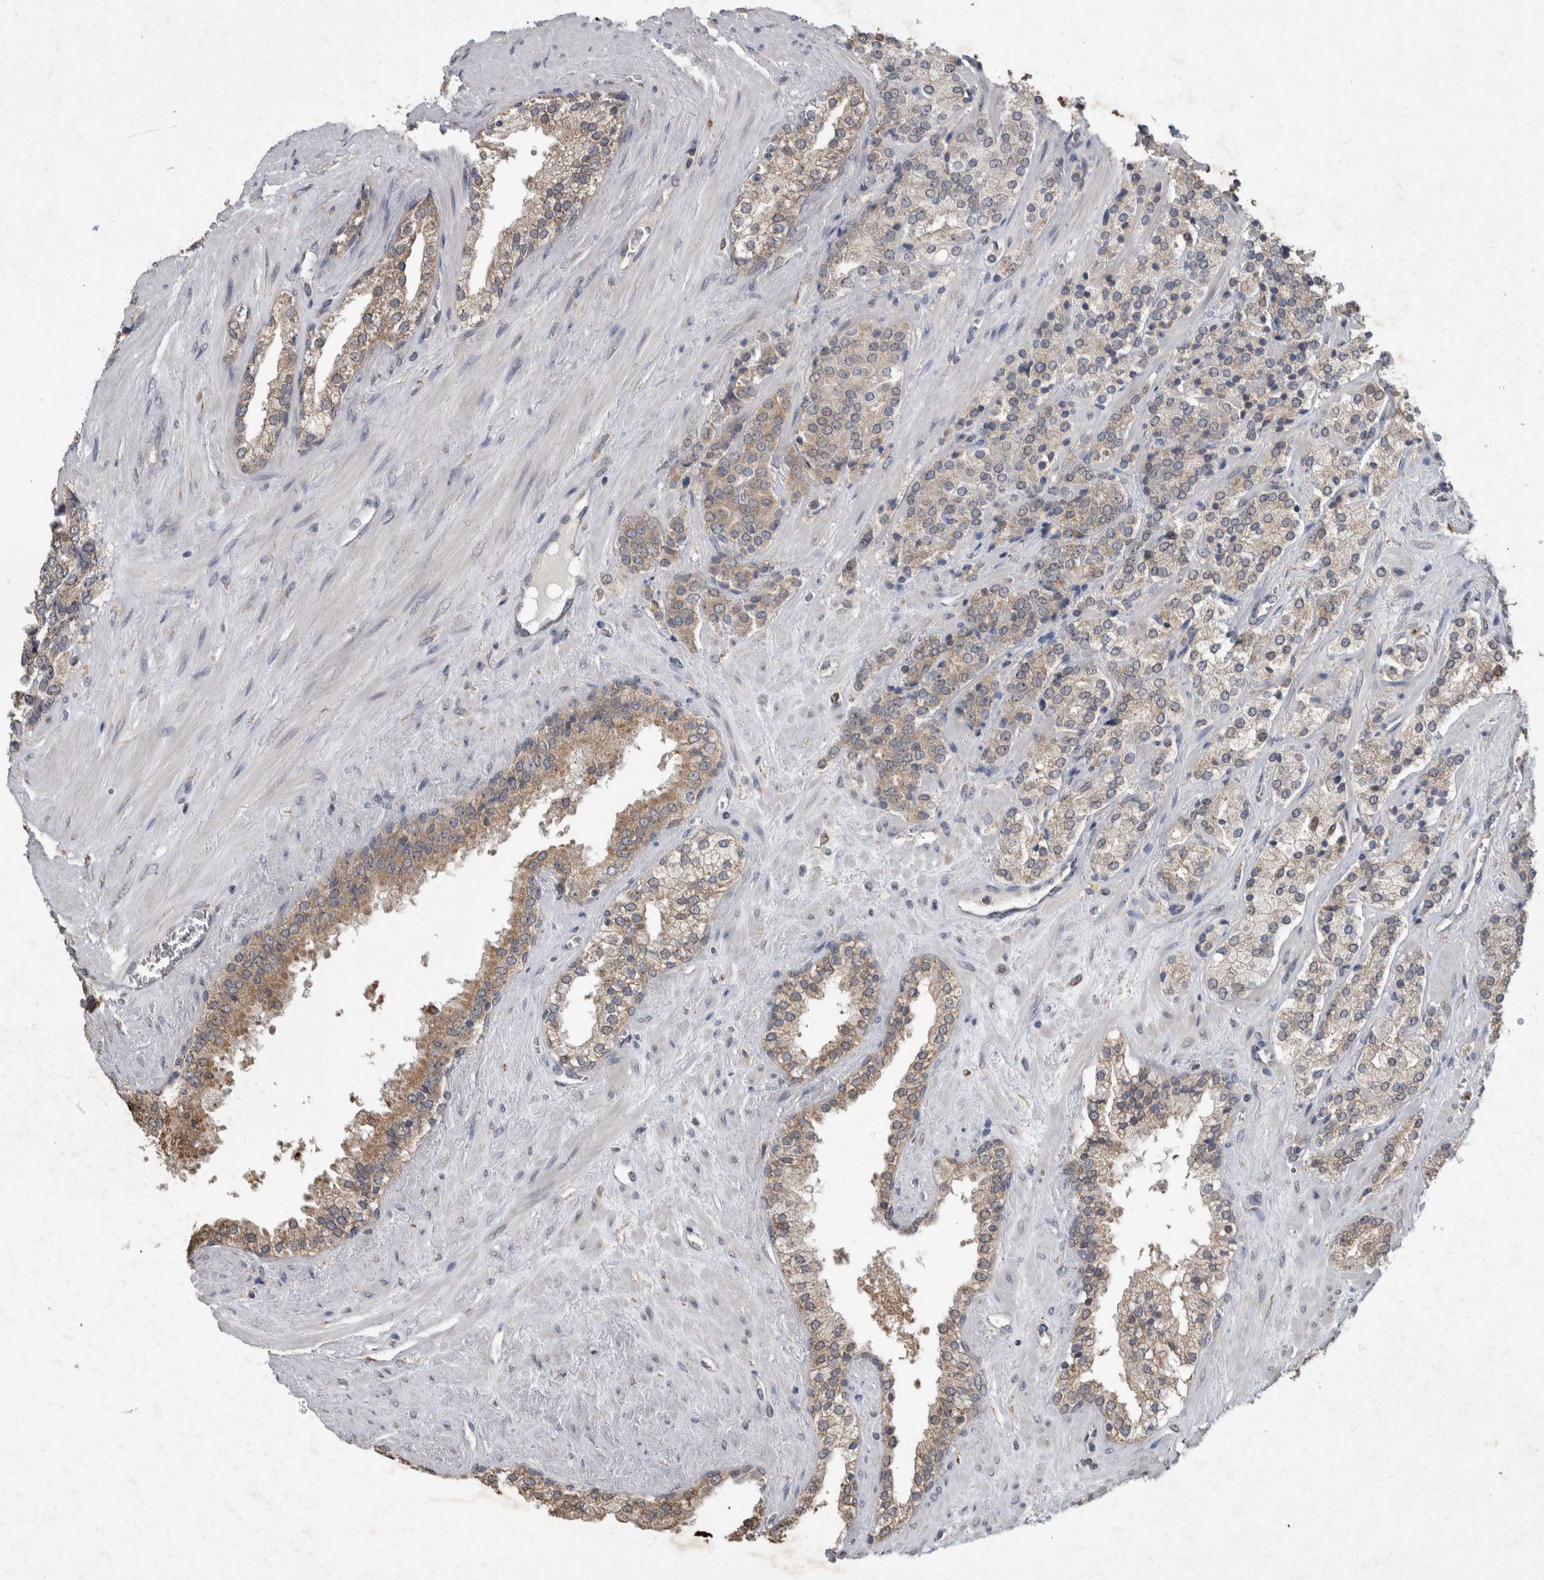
{"staining": {"intensity": "moderate", "quantity": ">75%", "location": "cytoplasmic/membranous"}, "tissue": "prostate cancer", "cell_type": "Tumor cells", "image_type": "cancer", "snomed": [{"axis": "morphology", "description": "Adenocarcinoma, High grade"}, {"axis": "topography", "description": "Prostate"}], "caption": "About >75% of tumor cells in prostate high-grade adenocarcinoma demonstrate moderate cytoplasmic/membranous protein staining as visualized by brown immunohistochemical staining.", "gene": "ADGRL3", "patient": {"sex": "male", "age": 71}}